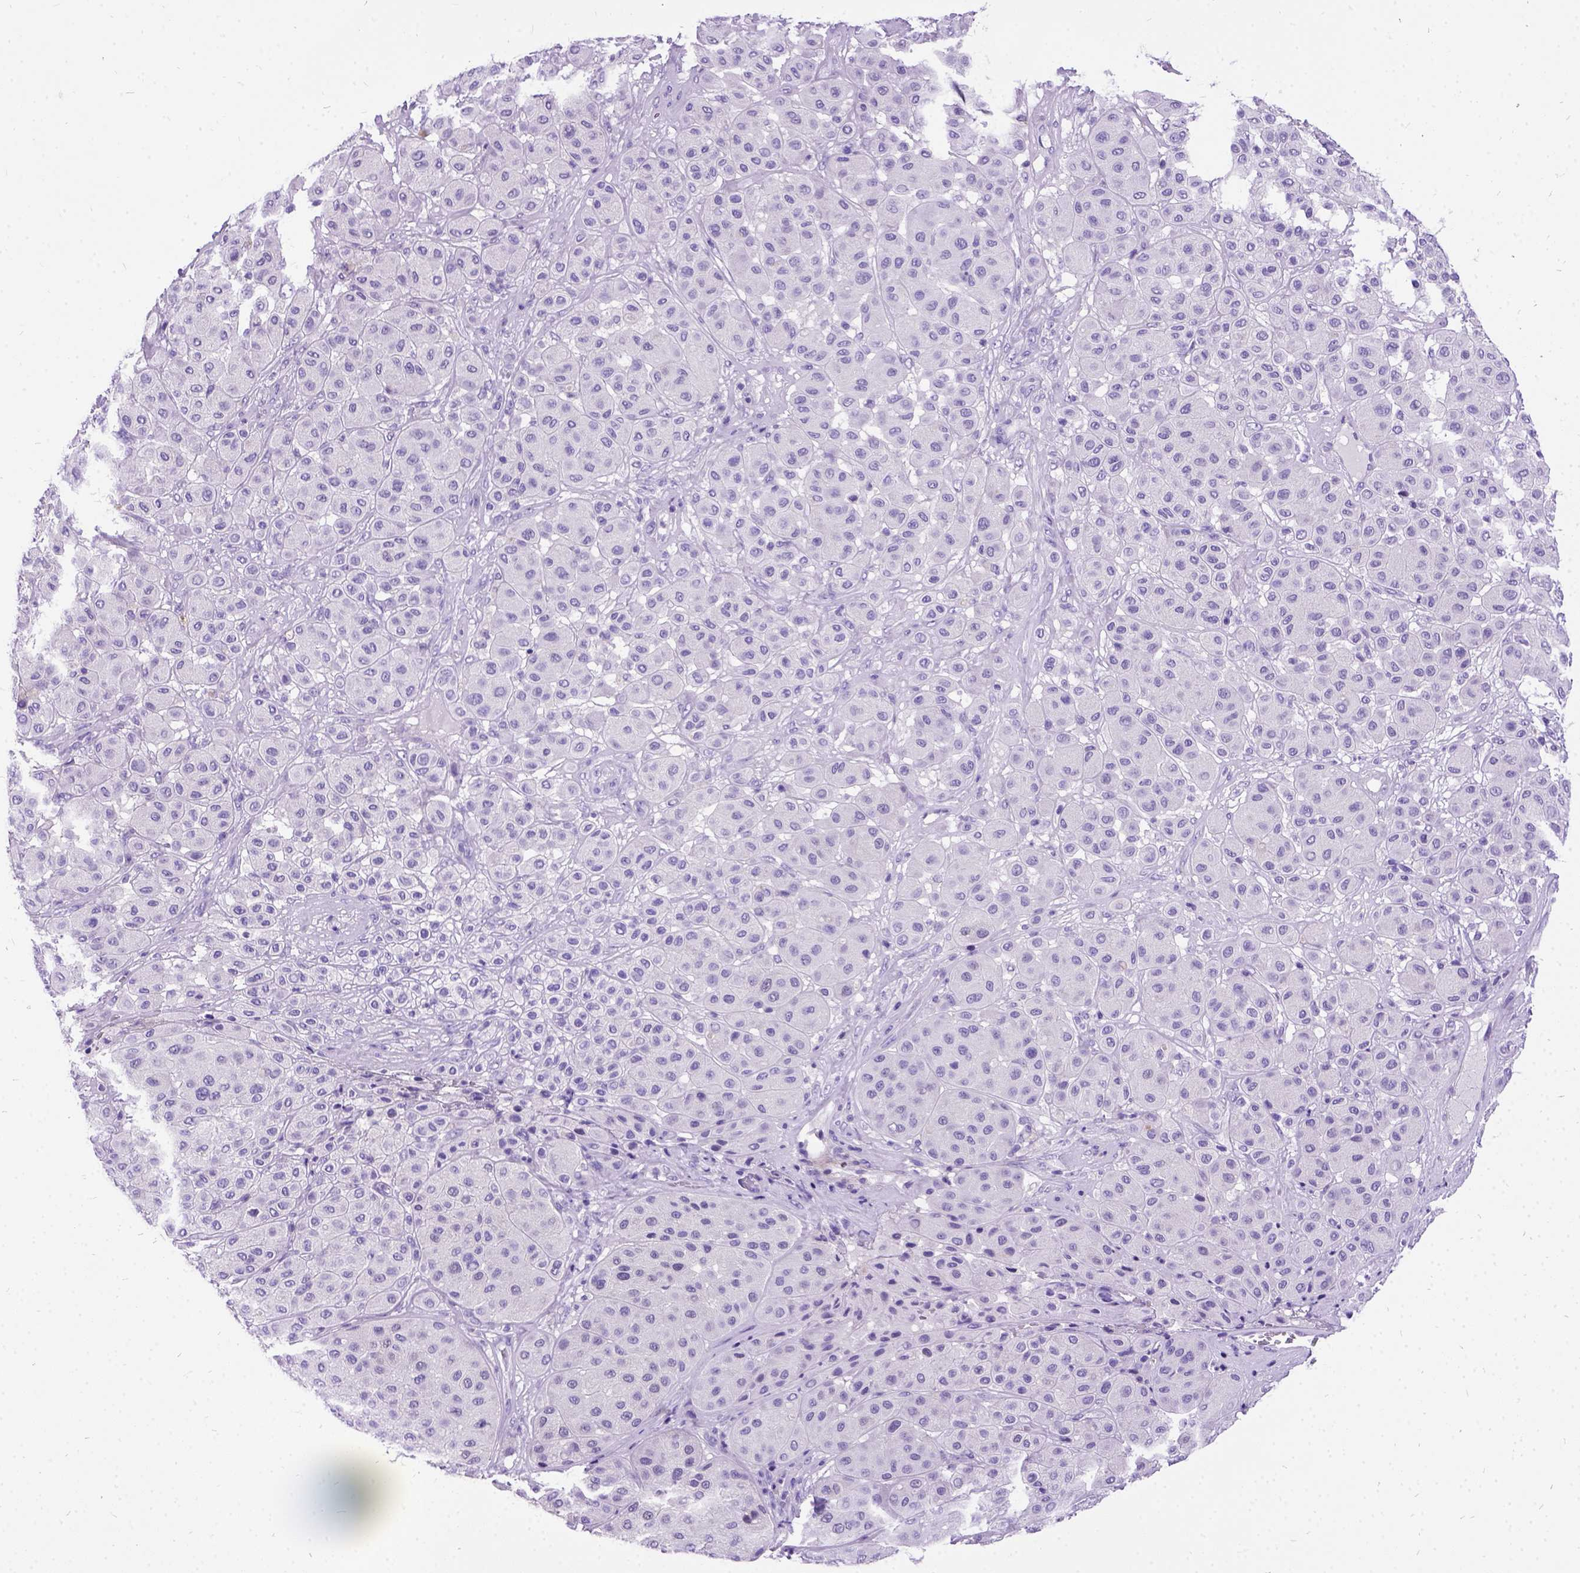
{"staining": {"intensity": "negative", "quantity": "none", "location": "none"}, "tissue": "melanoma", "cell_type": "Tumor cells", "image_type": "cancer", "snomed": [{"axis": "morphology", "description": "Malignant melanoma, Metastatic site"}, {"axis": "topography", "description": "Smooth muscle"}], "caption": "Histopathology image shows no significant protein expression in tumor cells of malignant melanoma (metastatic site).", "gene": "PRG2", "patient": {"sex": "male", "age": 41}}